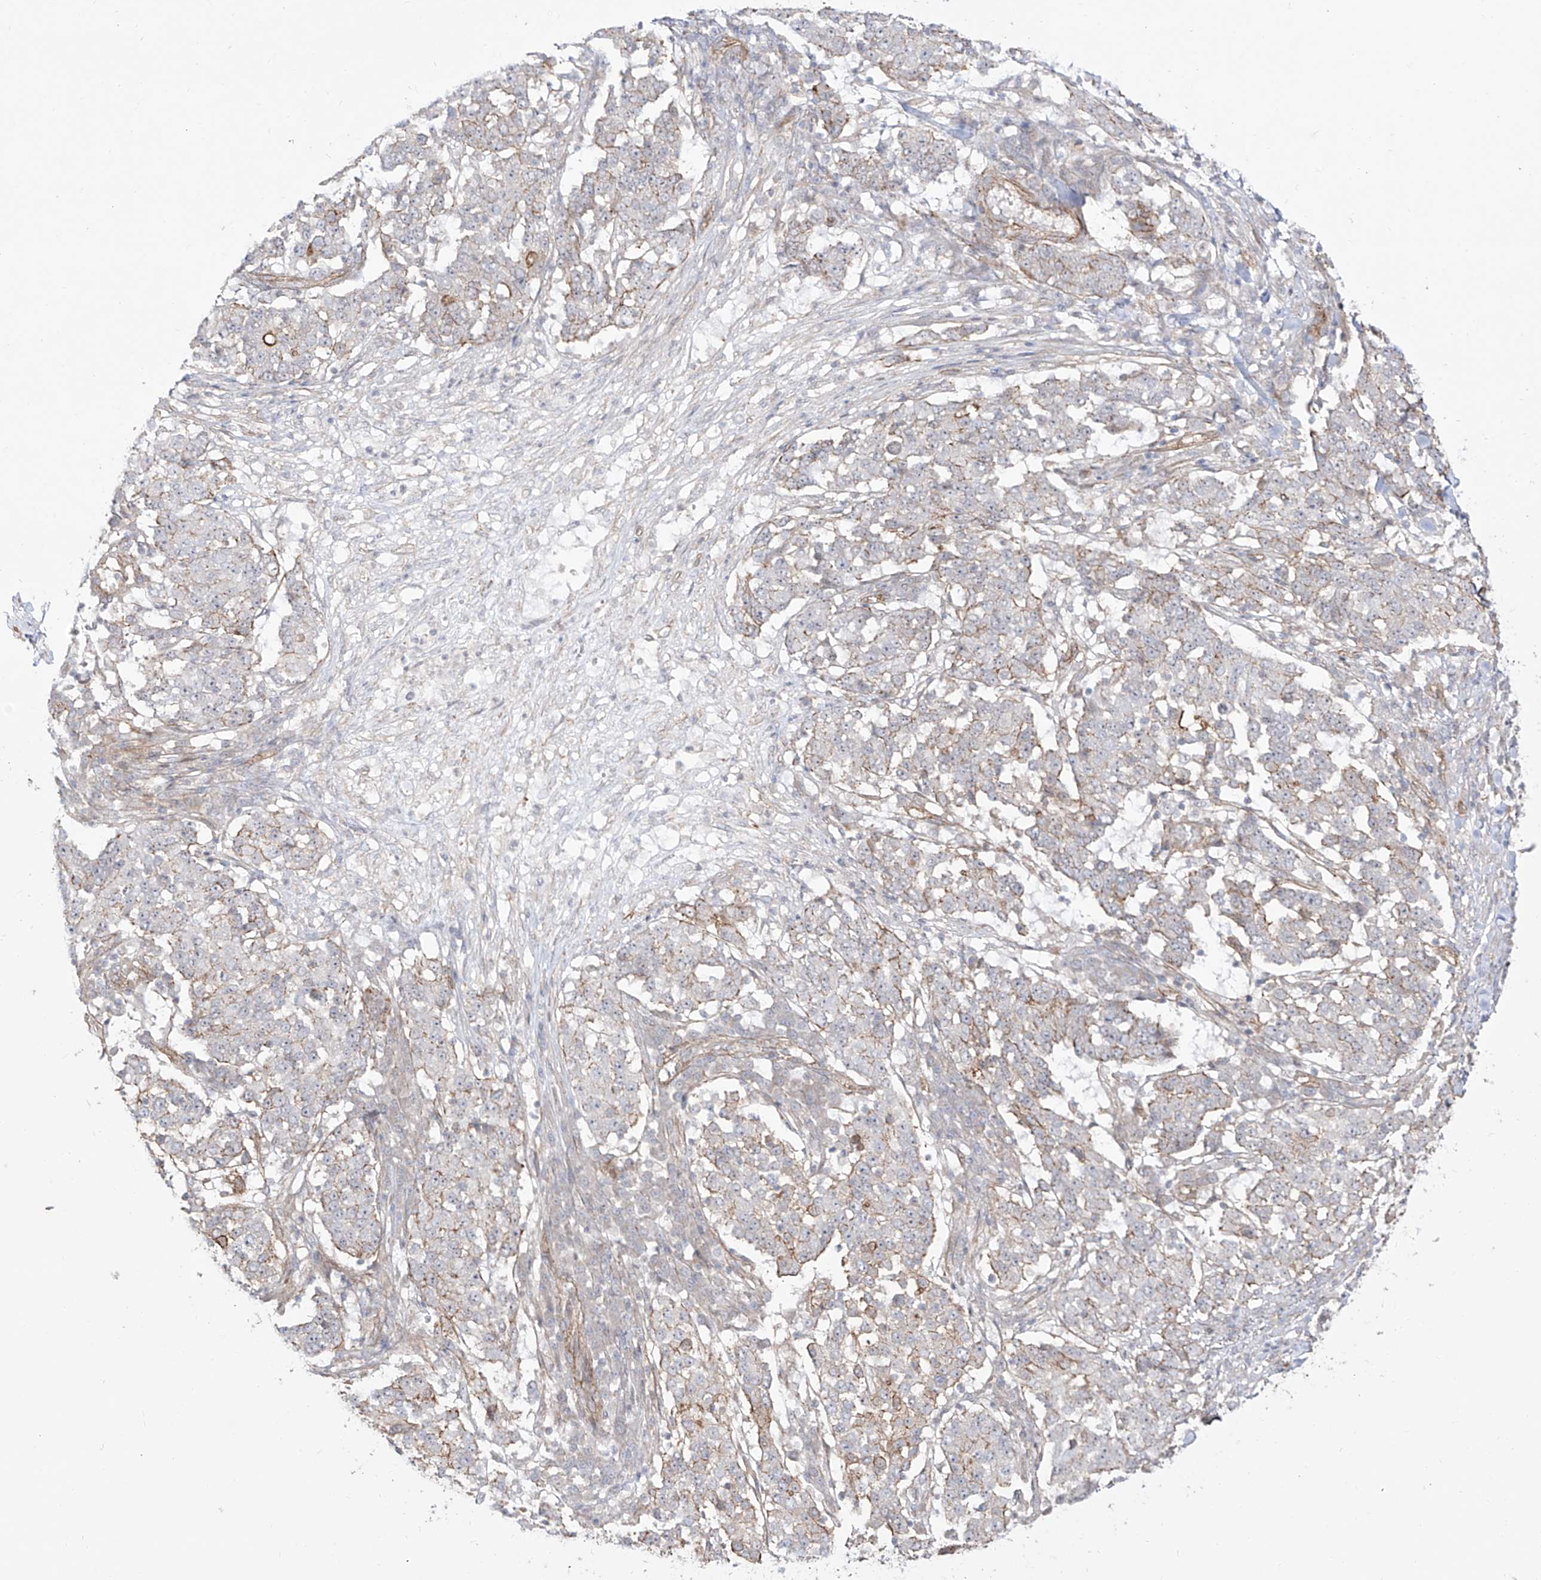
{"staining": {"intensity": "moderate", "quantity": "<25%", "location": "cytoplasmic/membranous"}, "tissue": "stomach cancer", "cell_type": "Tumor cells", "image_type": "cancer", "snomed": [{"axis": "morphology", "description": "Adenocarcinoma, NOS"}, {"axis": "topography", "description": "Stomach"}], "caption": "Protein analysis of stomach cancer (adenocarcinoma) tissue reveals moderate cytoplasmic/membranous expression in about <25% of tumor cells. Immunohistochemistry (ihc) stains the protein of interest in brown and the nuclei are stained blue.", "gene": "ZNF180", "patient": {"sex": "male", "age": 59}}